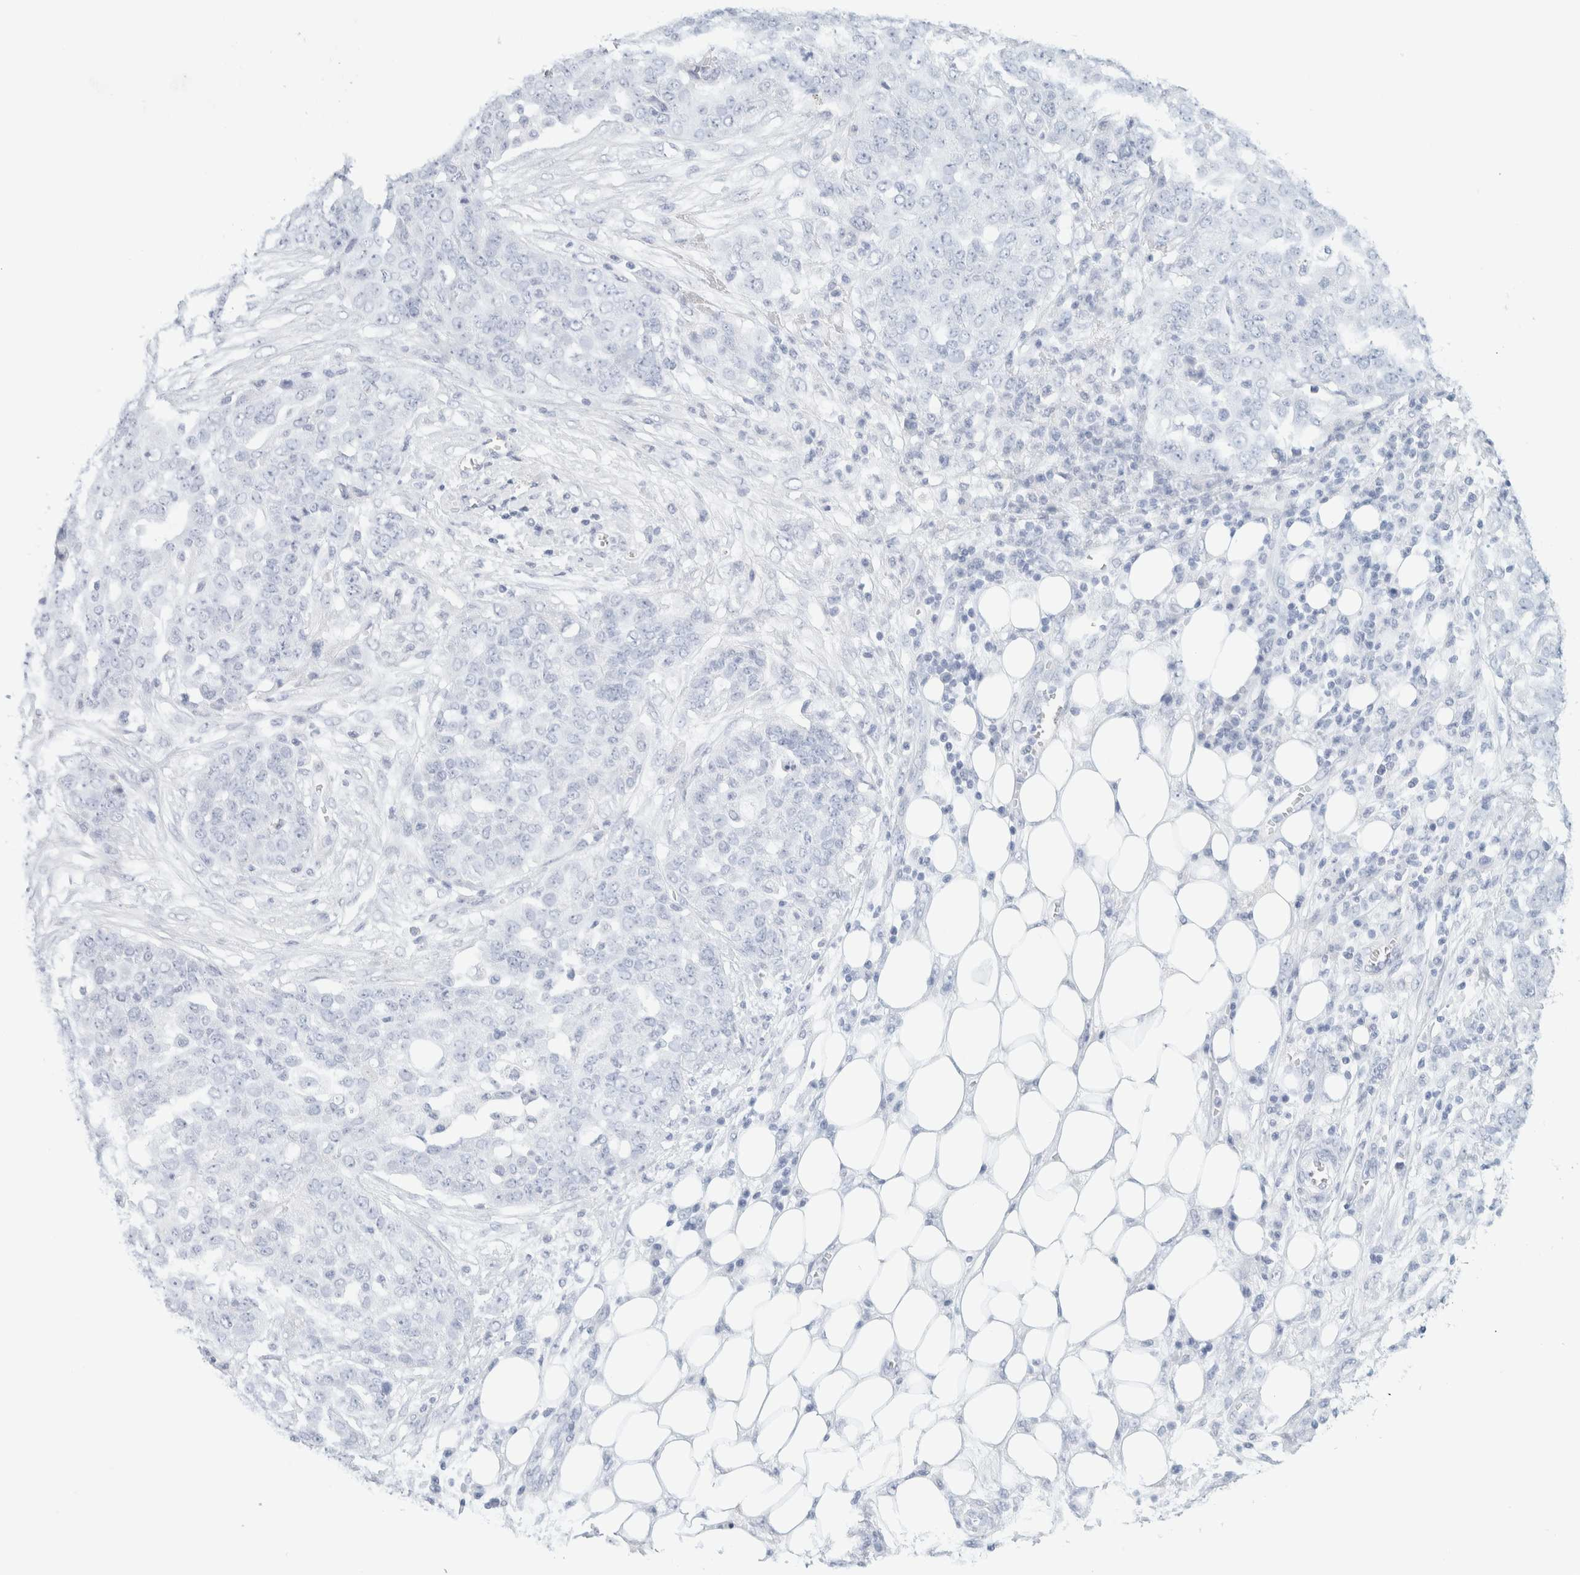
{"staining": {"intensity": "negative", "quantity": "none", "location": "none"}, "tissue": "ovarian cancer", "cell_type": "Tumor cells", "image_type": "cancer", "snomed": [{"axis": "morphology", "description": "Cystadenocarcinoma, serous, NOS"}, {"axis": "topography", "description": "Soft tissue"}, {"axis": "topography", "description": "Ovary"}], "caption": "Tumor cells show no significant positivity in ovarian serous cystadenocarcinoma.", "gene": "HEXD", "patient": {"sex": "female", "age": 57}}